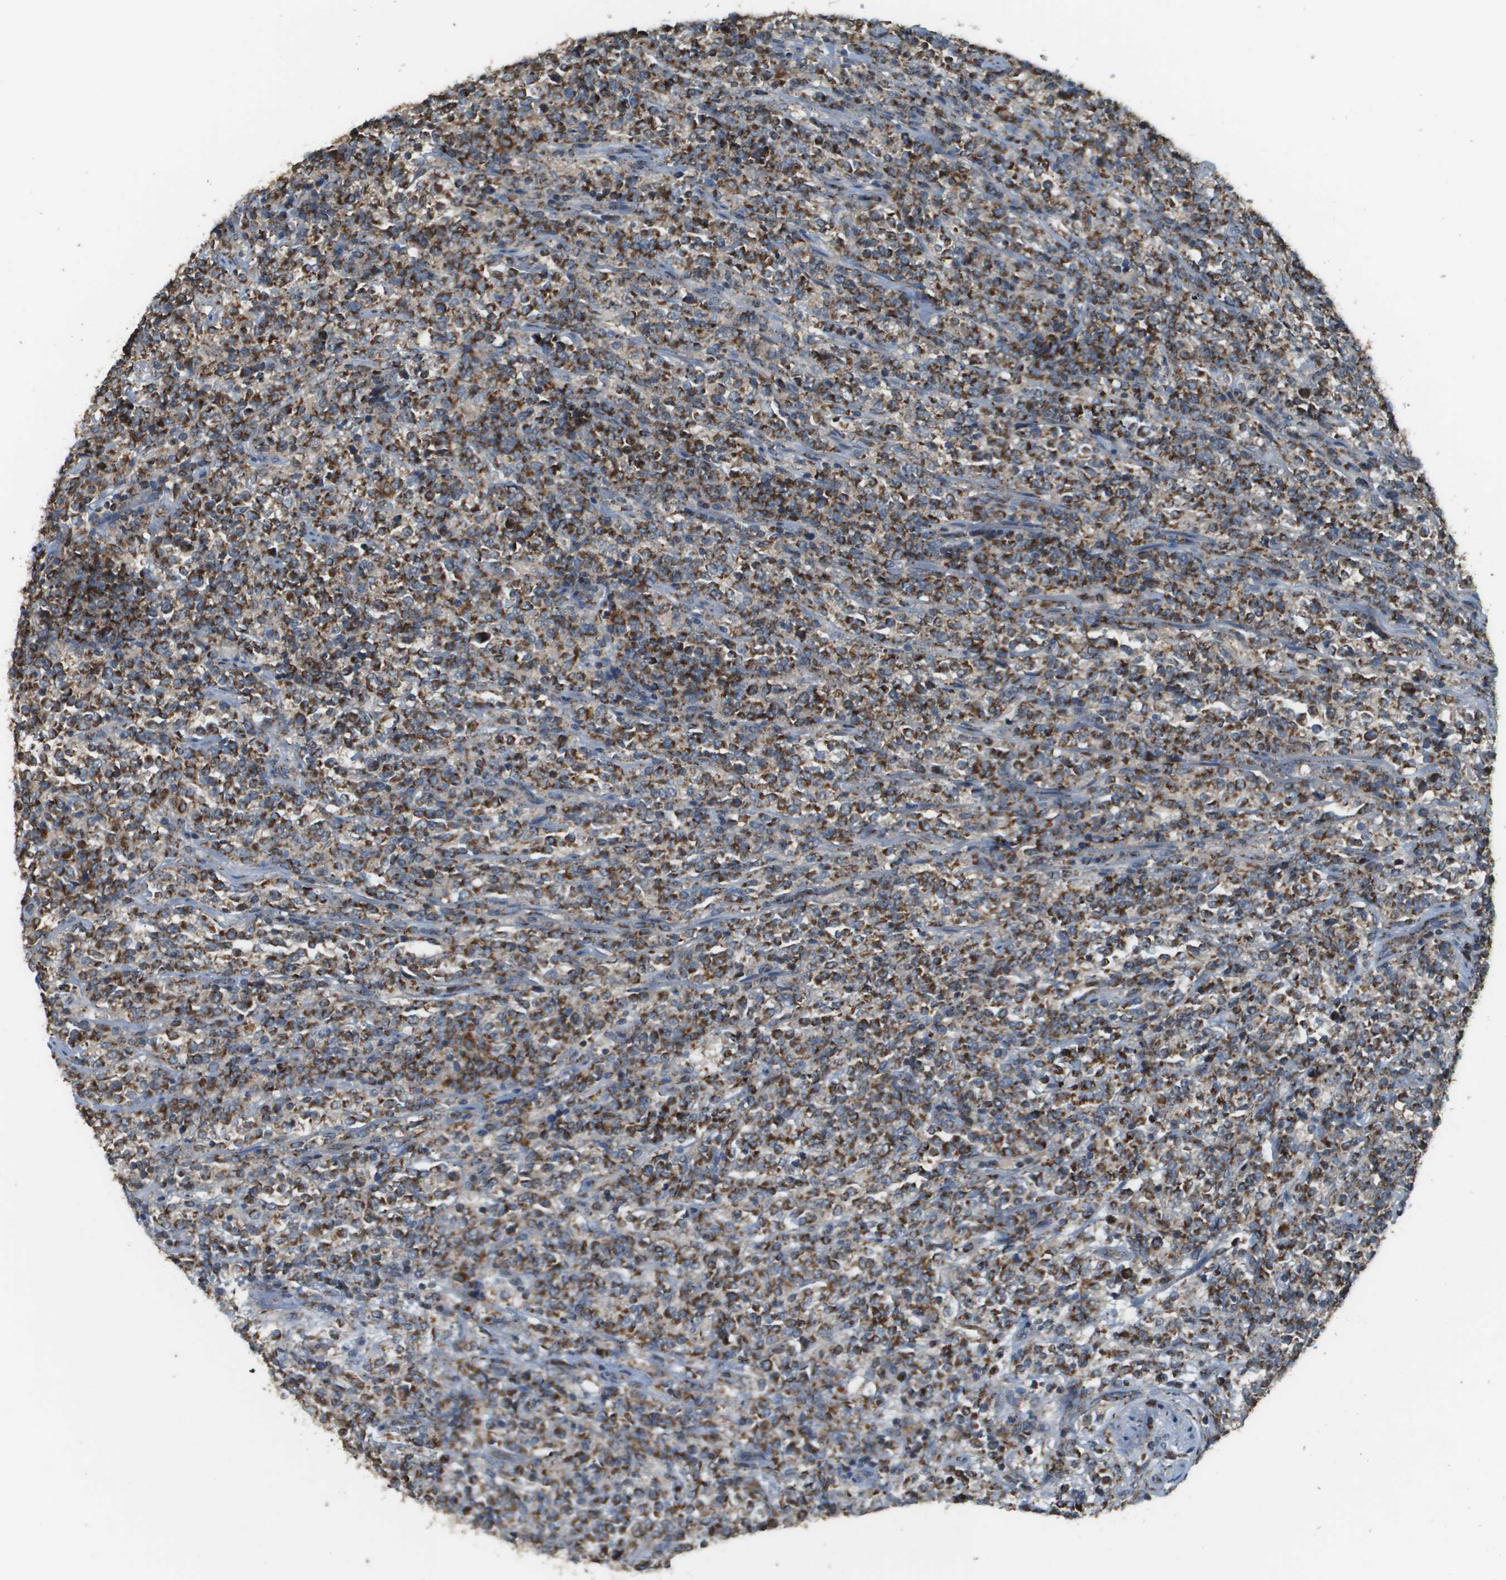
{"staining": {"intensity": "strong", "quantity": ">75%", "location": "cytoplasmic/membranous"}, "tissue": "lymphoma", "cell_type": "Tumor cells", "image_type": "cancer", "snomed": [{"axis": "morphology", "description": "Malignant lymphoma, non-Hodgkin's type, High grade"}, {"axis": "topography", "description": "Soft tissue"}], "caption": "DAB immunohistochemical staining of lymphoma shows strong cytoplasmic/membranous protein staining in approximately >75% of tumor cells.", "gene": "FH", "patient": {"sex": "male", "age": 18}}